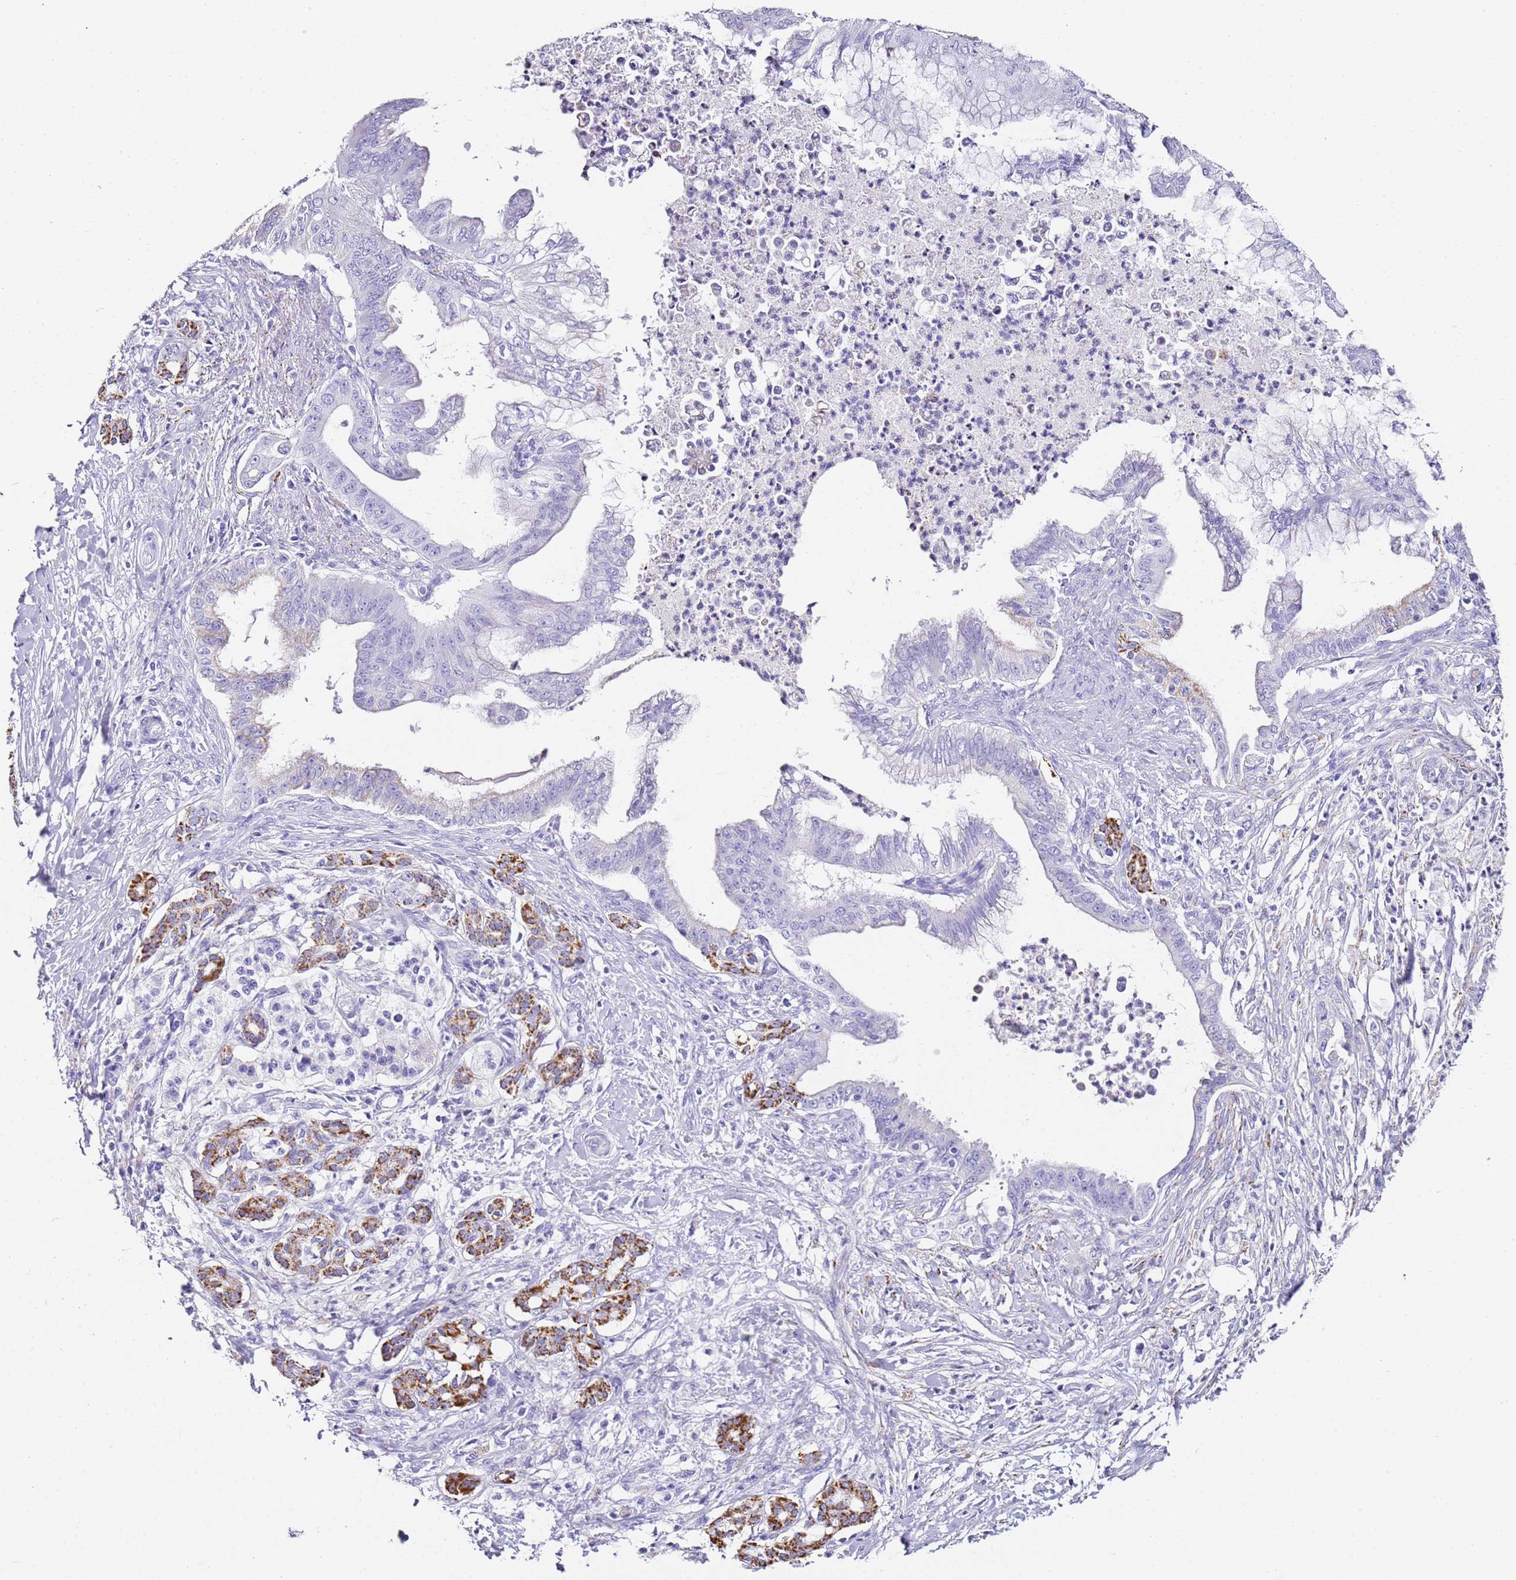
{"staining": {"intensity": "negative", "quantity": "none", "location": "none"}, "tissue": "pancreatic cancer", "cell_type": "Tumor cells", "image_type": "cancer", "snomed": [{"axis": "morphology", "description": "Adenocarcinoma, NOS"}, {"axis": "topography", "description": "Pancreas"}], "caption": "Histopathology image shows no protein expression in tumor cells of pancreatic cancer tissue.", "gene": "PTBP2", "patient": {"sex": "male", "age": 58}}